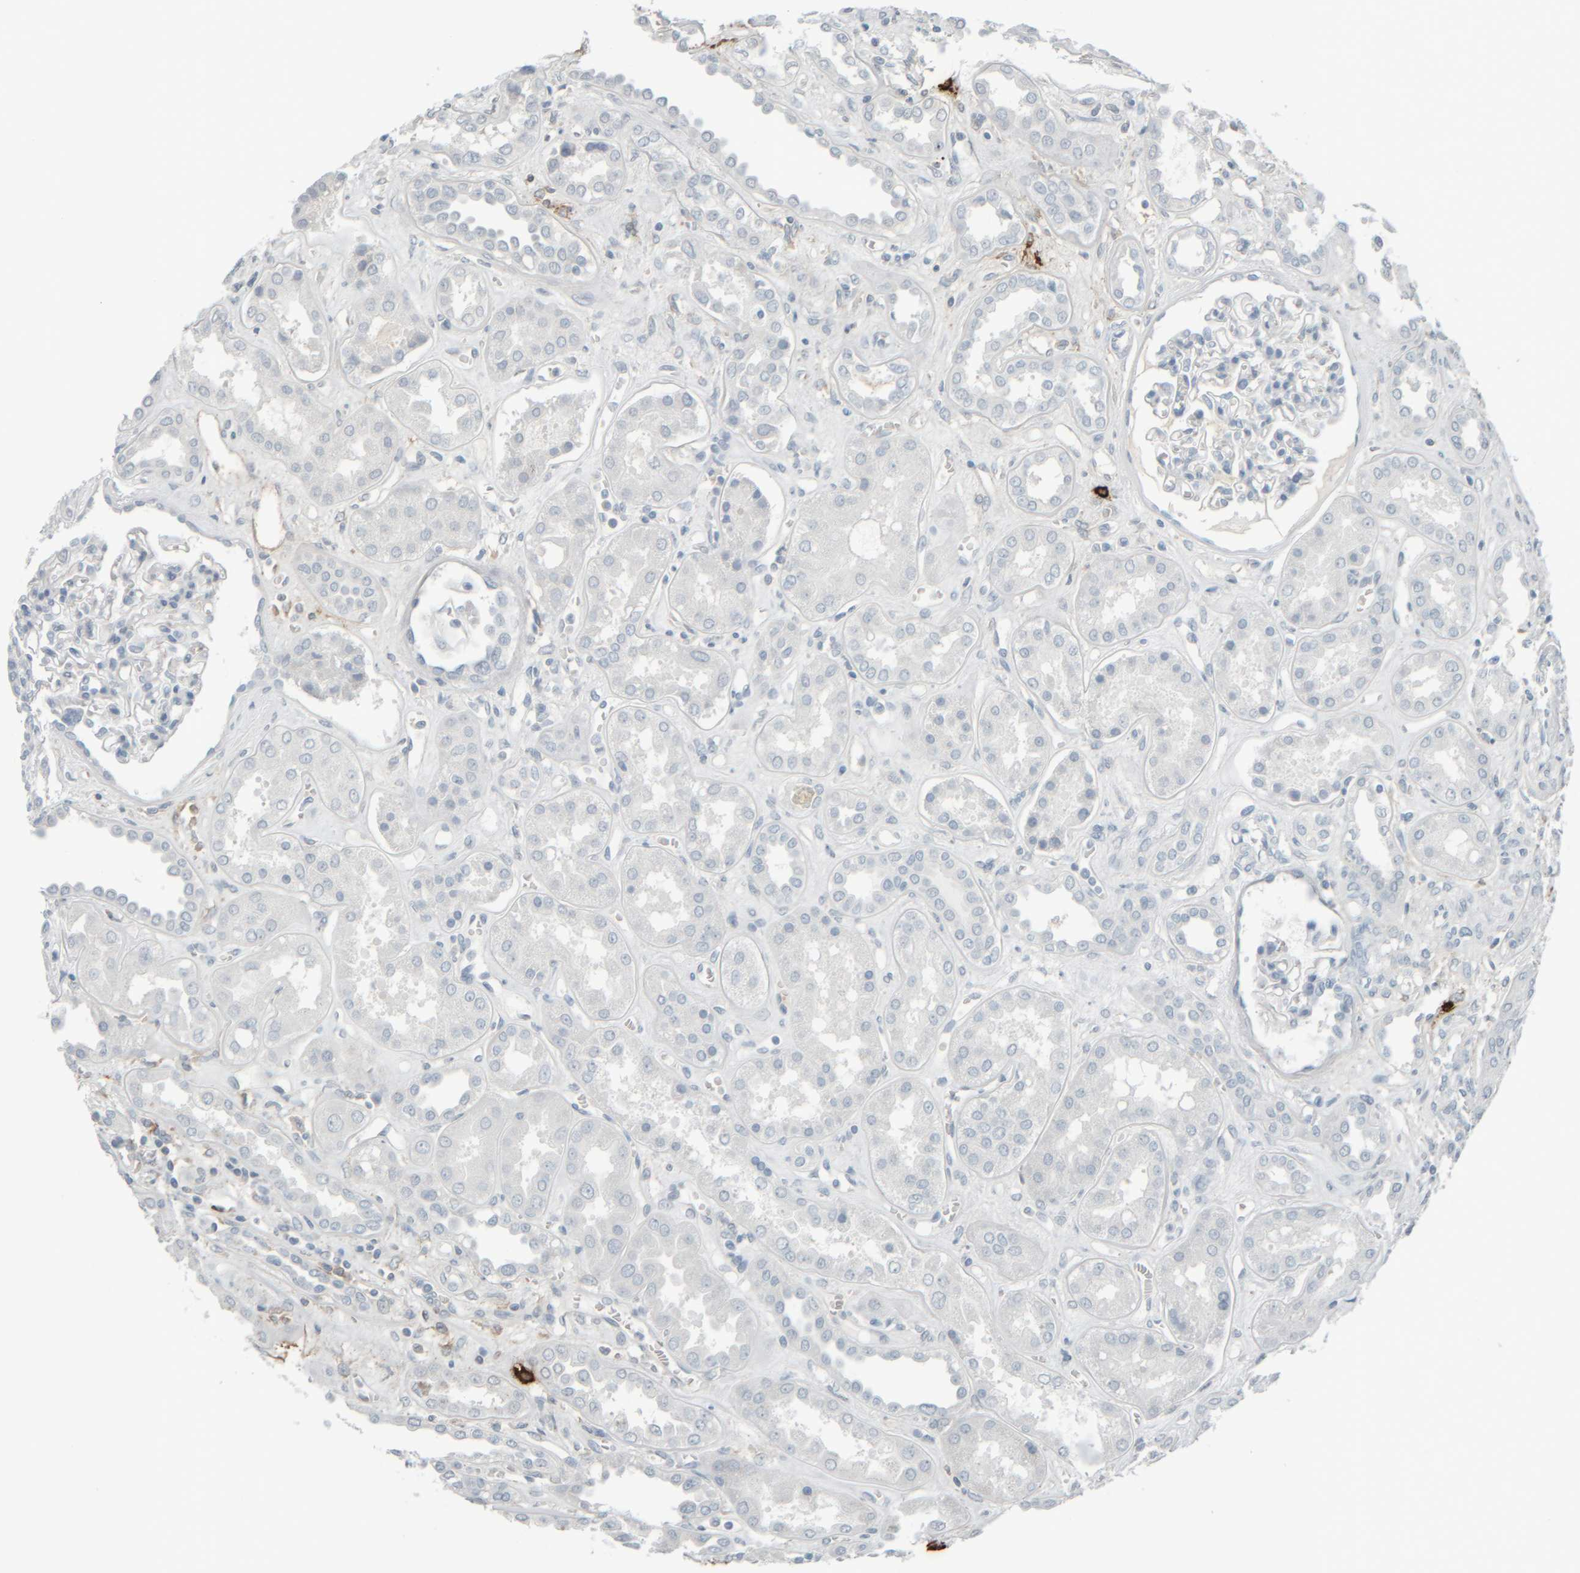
{"staining": {"intensity": "negative", "quantity": "none", "location": "none"}, "tissue": "kidney", "cell_type": "Cells in glomeruli", "image_type": "normal", "snomed": [{"axis": "morphology", "description": "Normal tissue, NOS"}, {"axis": "topography", "description": "Kidney"}], "caption": "Immunohistochemistry (IHC) histopathology image of unremarkable kidney stained for a protein (brown), which demonstrates no staining in cells in glomeruli. Brightfield microscopy of immunohistochemistry stained with DAB (brown) and hematoxylin (blue), captured at high magnification.", "gene": "TPSAB1", "patient": {"sex": "male", "age": 59}}